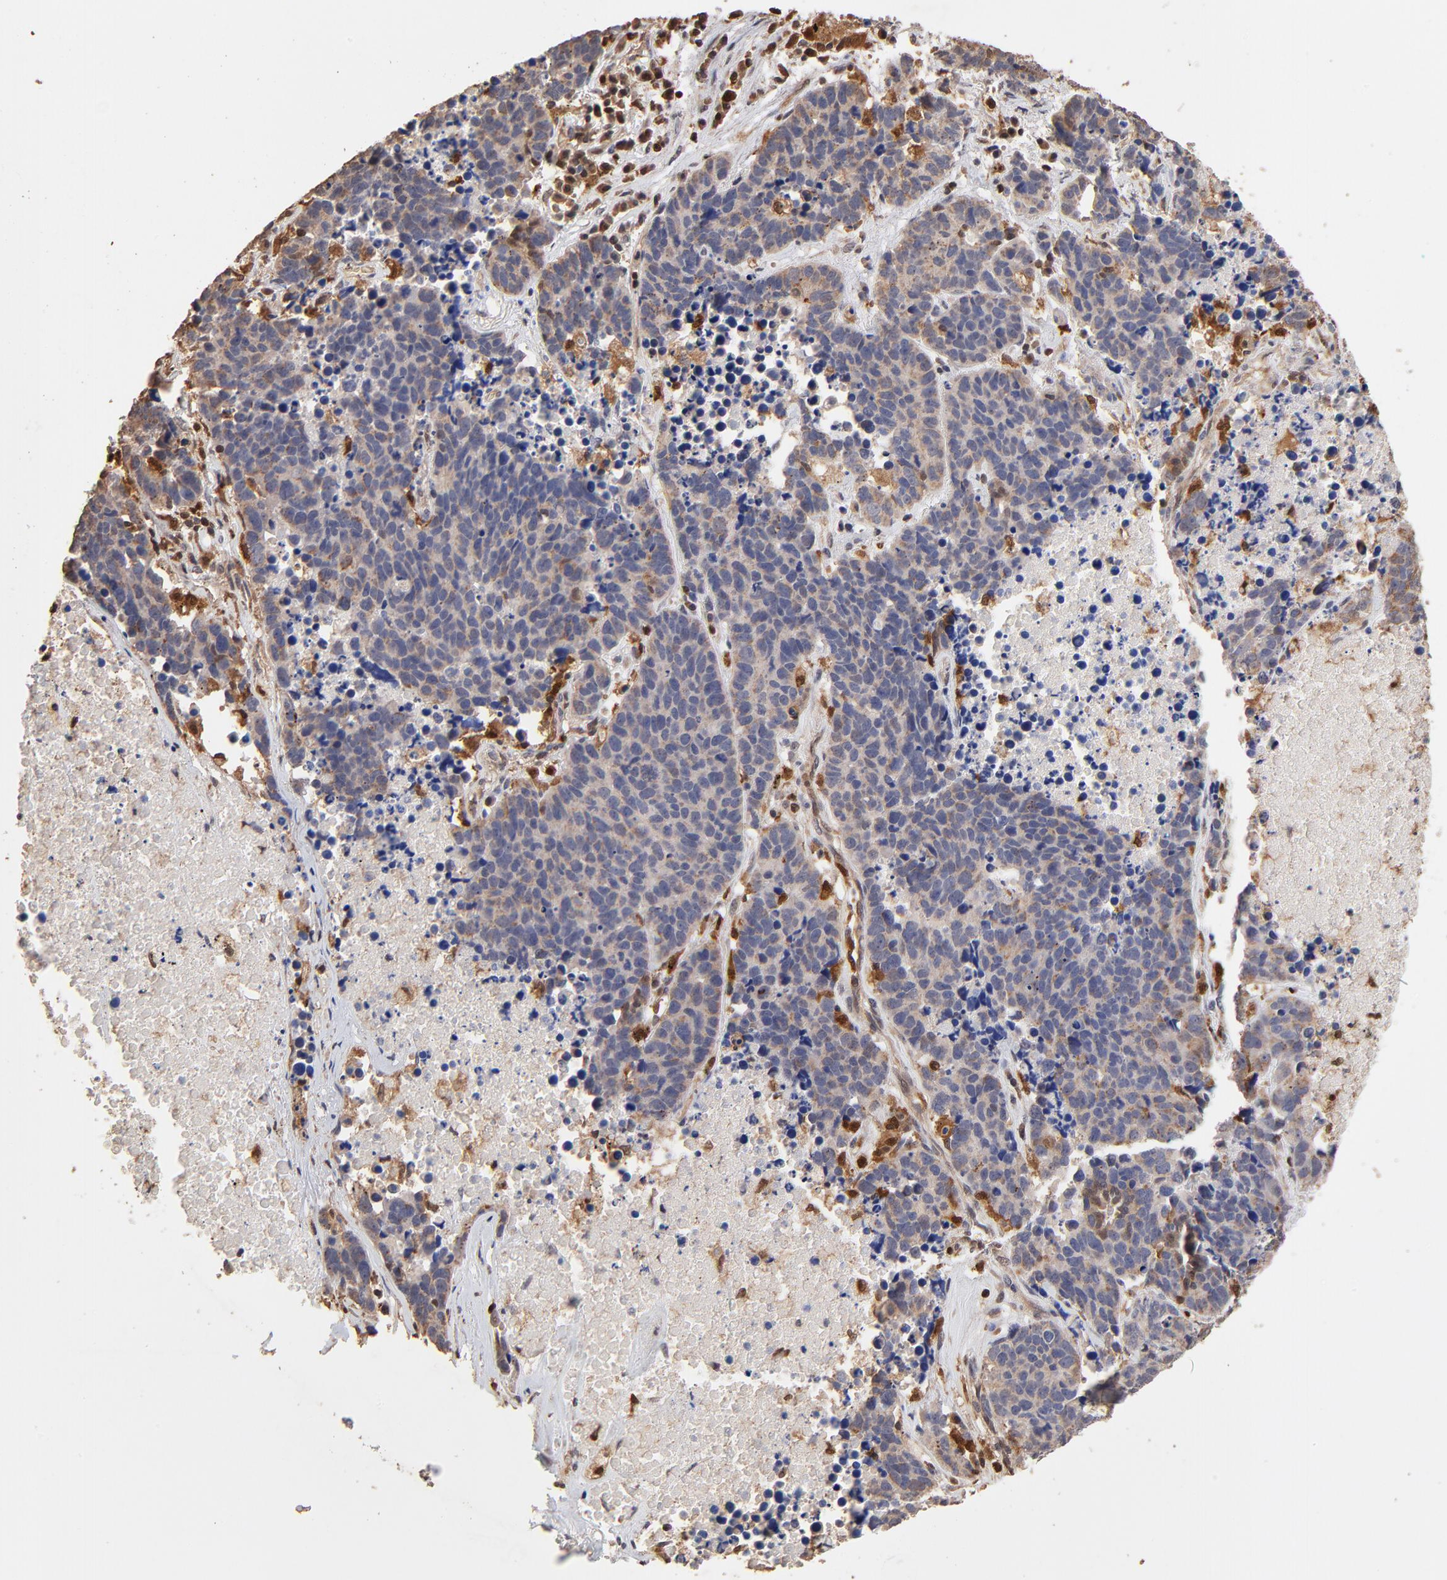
{"staining": {"intensity": "weak", "quantity": ">75%", "location": "cytoplasmic/membranous"}, "tissue": "lung cancer", "cell_type": "Tumor cells", "image_type": "cancer", "snomed": [{"axis": "morphology", "description": "Carcinoid, malignant, NOS"}, {"axis": "topography", "description": "Lung"}], "caption": "IHC micrograph of neoplastic tissue: human lung carcinoid (malignant) stained using immunohistochemistry (IHC) demonstrates low levels of weak protein expression localized specifically in the cytoplasmic/membranous of tumor cells, appearing as a cytoplasmic/membranous brown color.", "gene": "CASP1", "patient": {"sex": "male", "age": 60}}